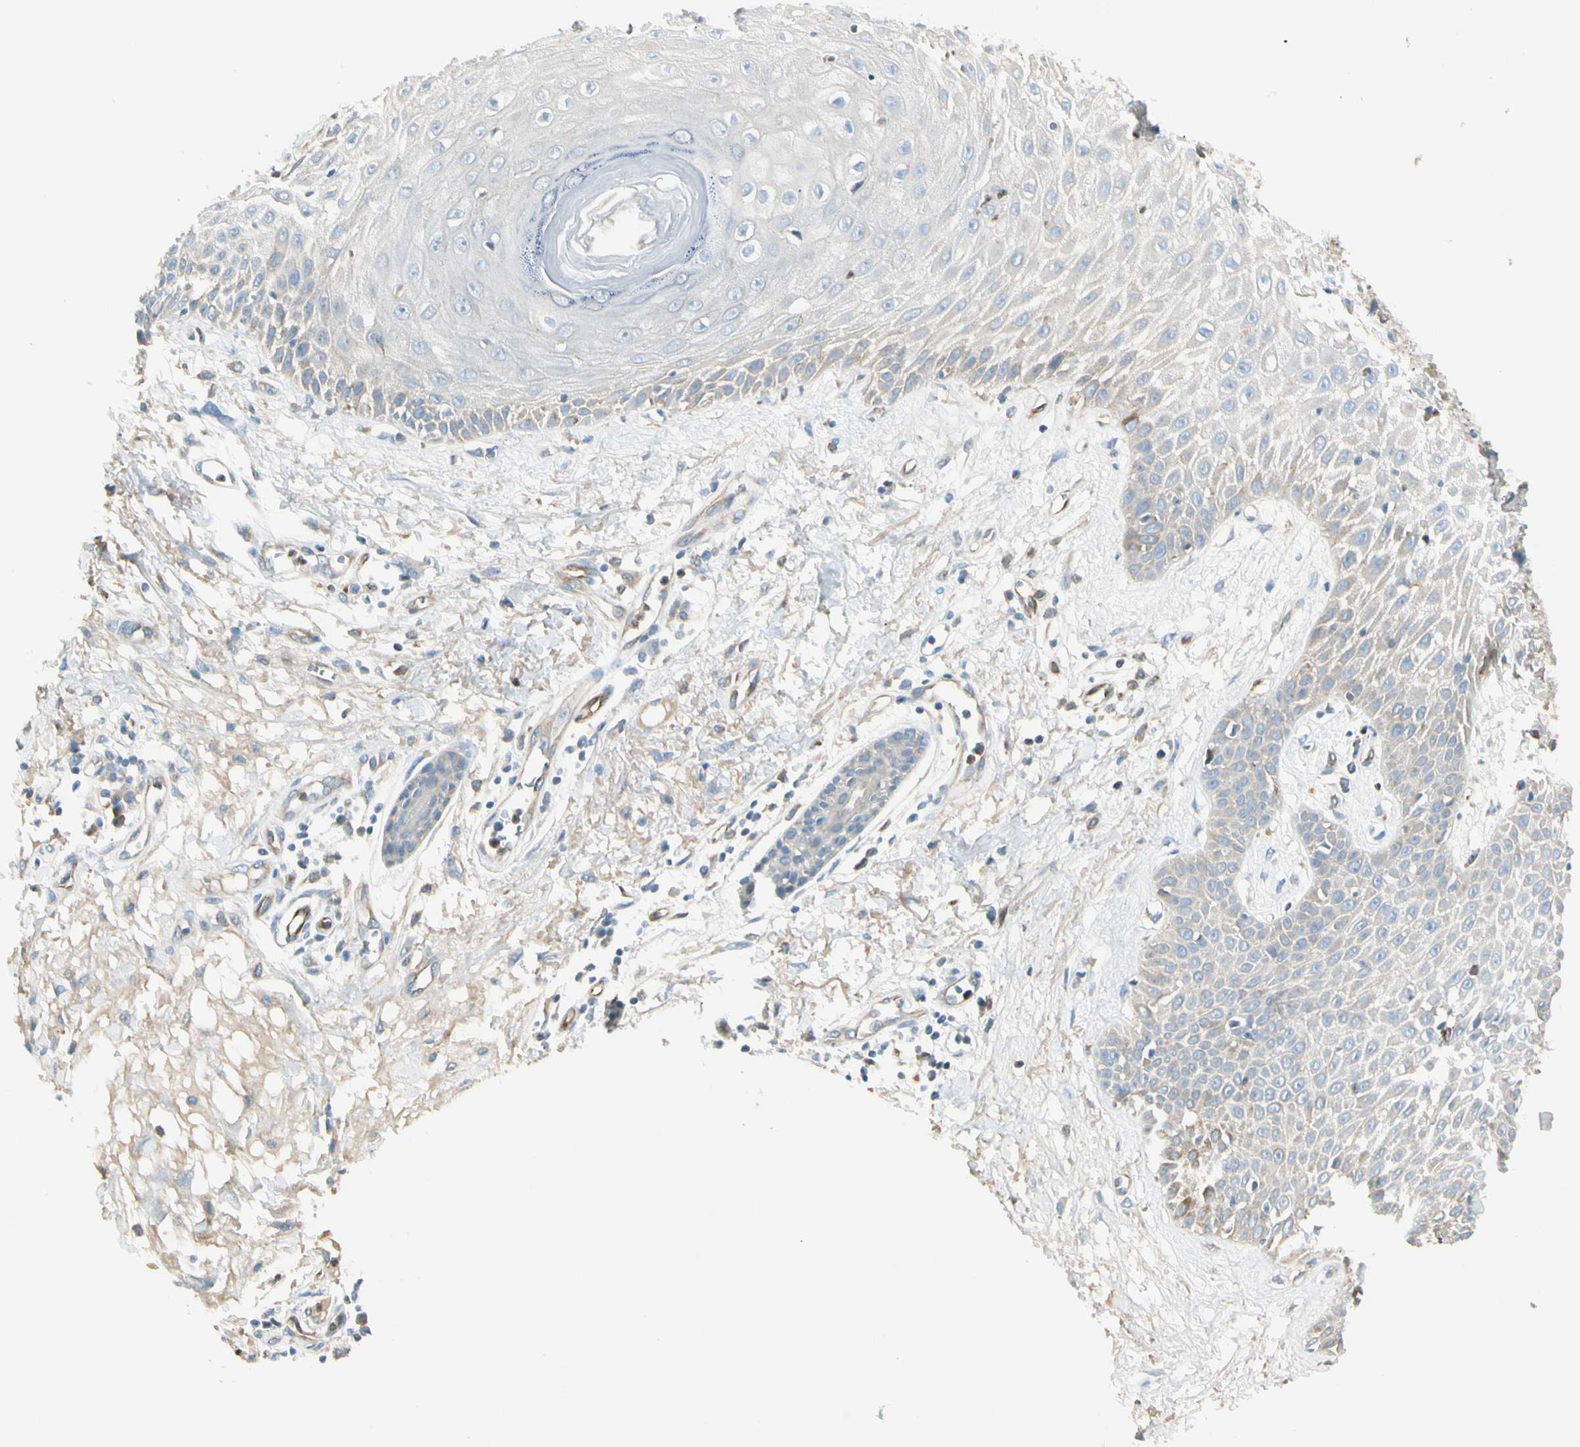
{"staining": {"intensity": "negative", "quantity": "none", "location": "none"}, "tissue": "skin cancer", "cell_type": "Tumor cells", "image_type": "cancer", "snomed": [{"axis": "morphology", "description": "Squamous cell carcinoma, NOS"}, {"axis": "topography", "description": "Skin"}], "caption": "Immunohistochemical staining of human skin squamous cell carcinoma shows no significant positivity in tumor cells.", "gene": "LPCAT2", "patient": {"sex": "female", "age": 78}}